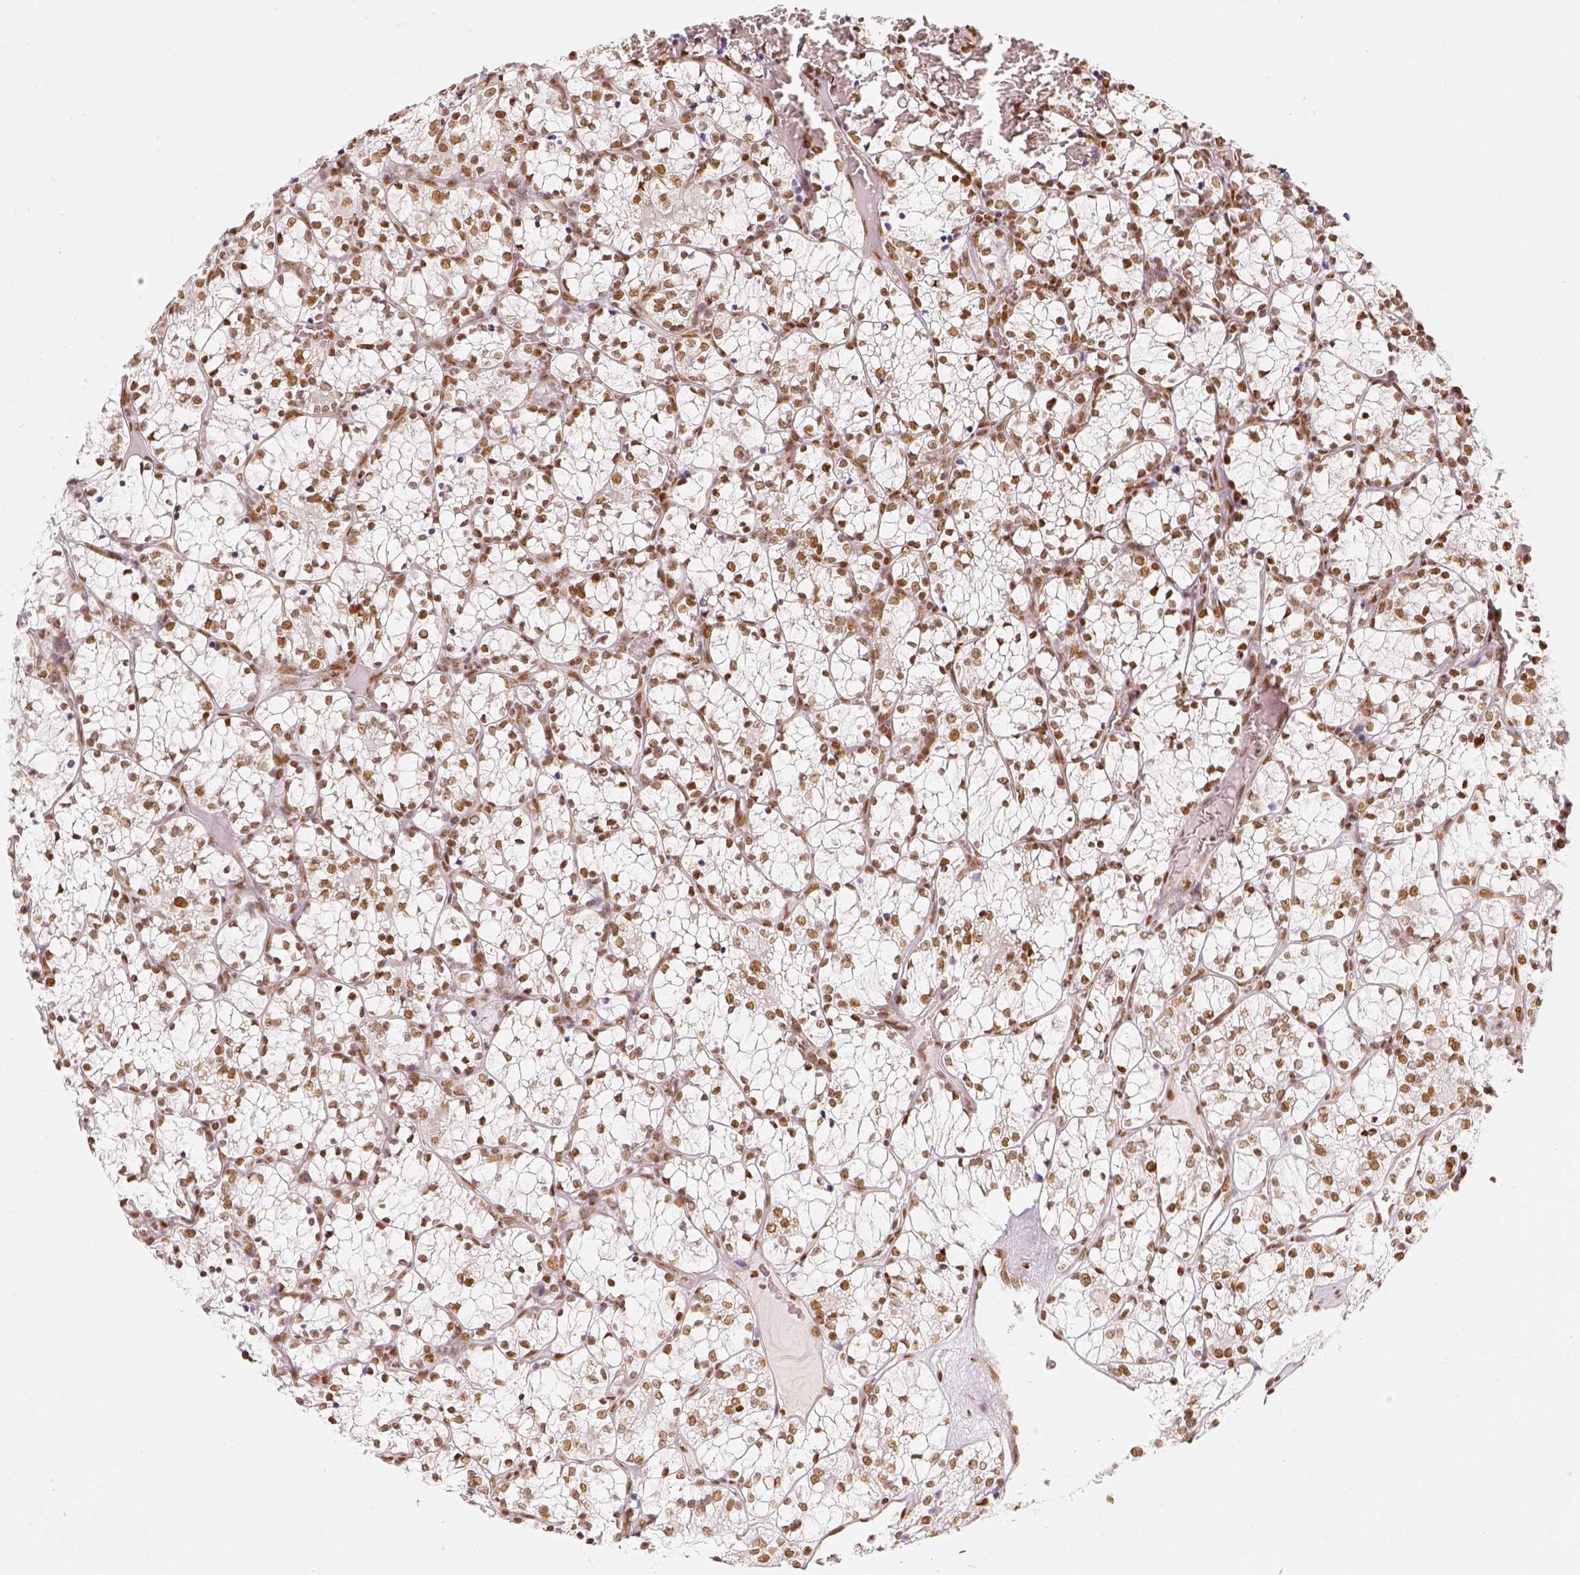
{"staining": {"intensity": "moderate", "quantity": ">75%", "location": "nuclear"}, "tissue": "renal cancer", "cell_type": "Tumor cells", "image_type": "cancer", "snomed": [{"axis": "morphology", "description": "Adenocarcinoma, NOS"}, {"axis": "topography", "description": "Kidney"}], "caption": "This image reveals immunohistochemistry staining of renal adenocarcinoma, with medium moderate nuclear staining in about >75% of tumor cells.", "gene": "KDM5B", "patient": {"sex": "female", "age": 69}}